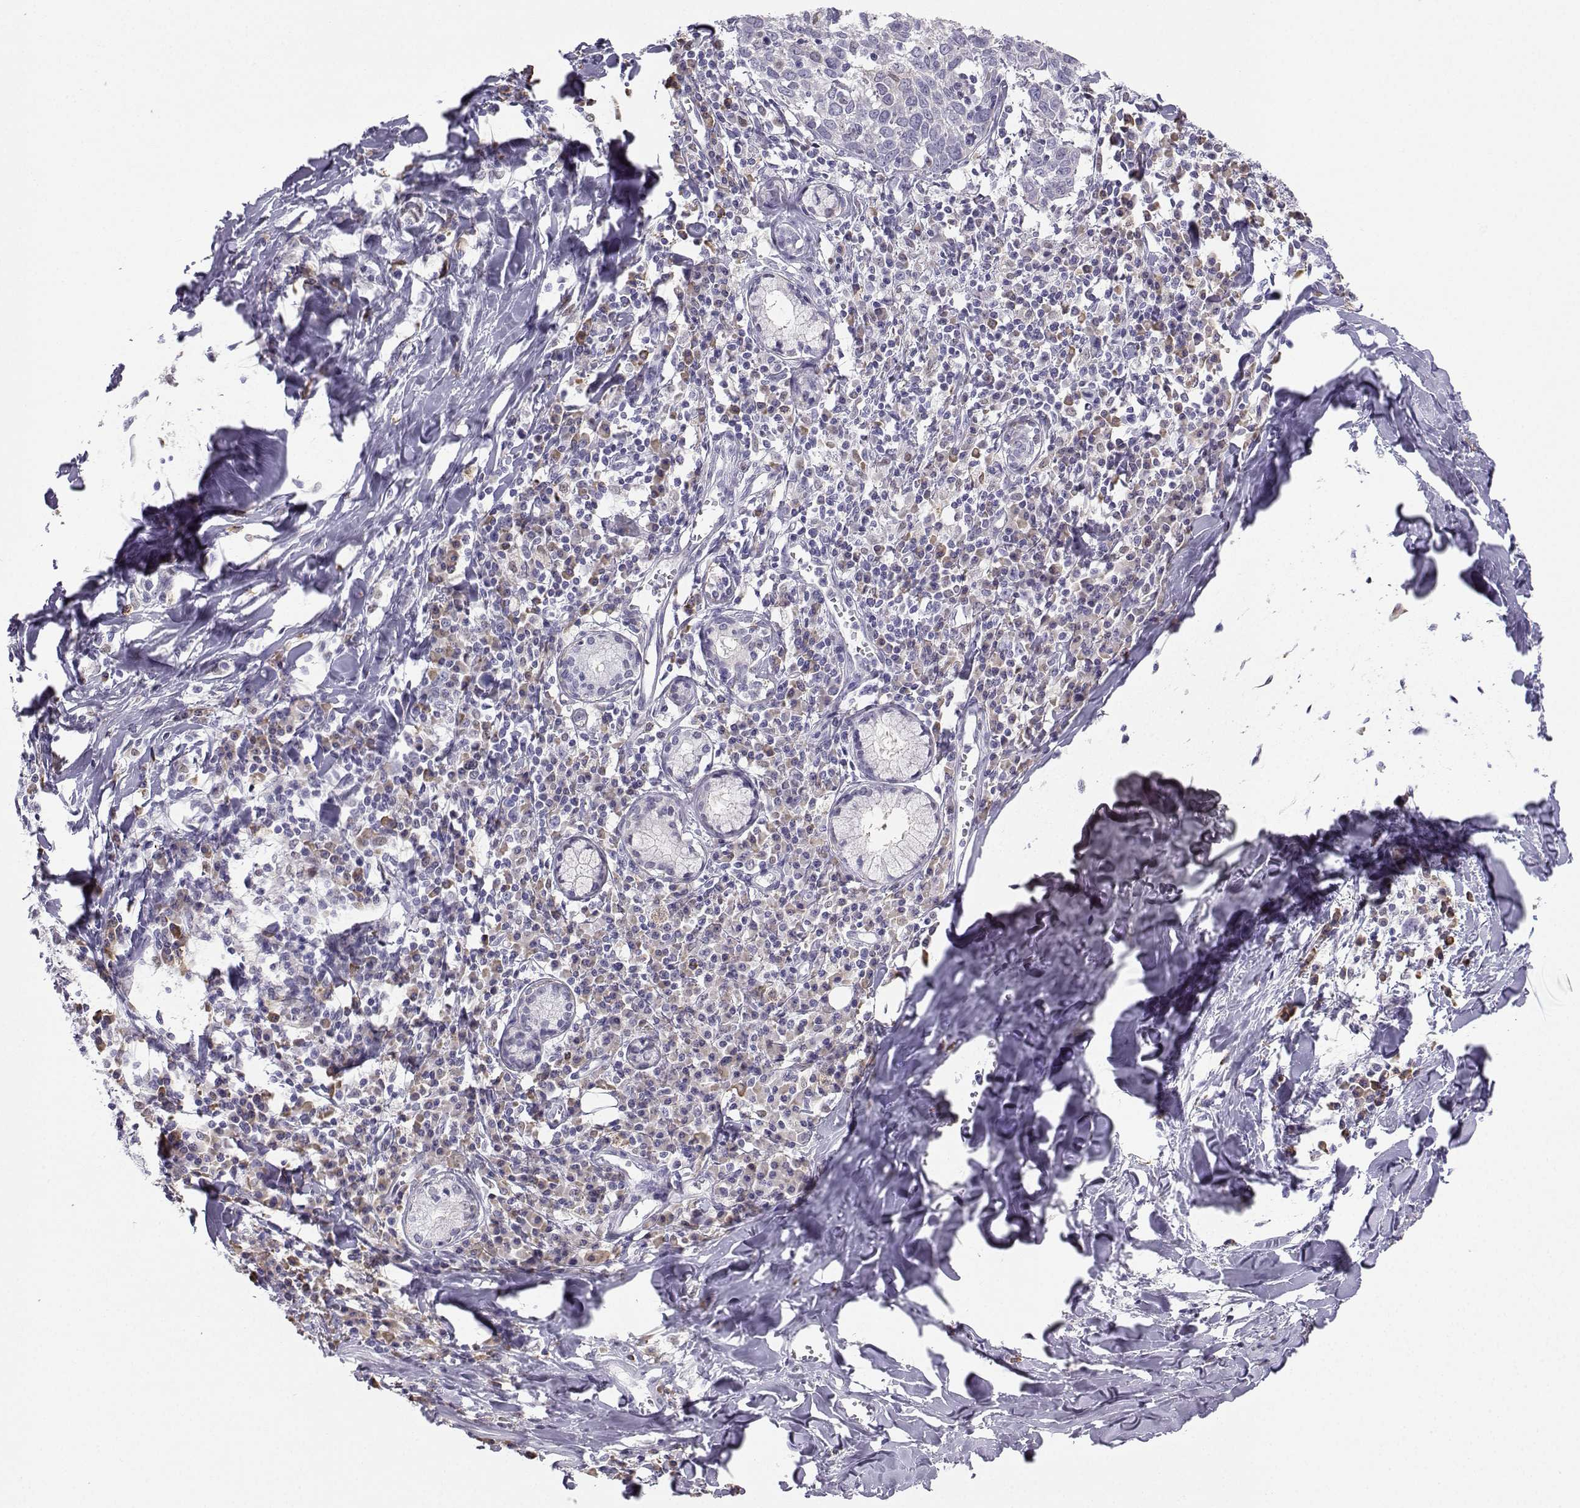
{"staining": {"intensity": "negative", "quantity": "none", "location": "none"}, "tissue": "lung cancer", "cell_type": "Tumor cells", "image_type": "cancer", "snomed": [{"axis": "morphology", "description": "Squamous cell carcinoma, NOS"}, {"axis": "topography", "description": "Lung"}], "caption": "DAB (3,3'-diaminobenzidine) immunohistochemical staining of lung cancer (squamous cell carcinoma) shows no significant positivity in tumor cells.", "gene": "DCLK3", "patient": {"sex": "male", "age": 57}}